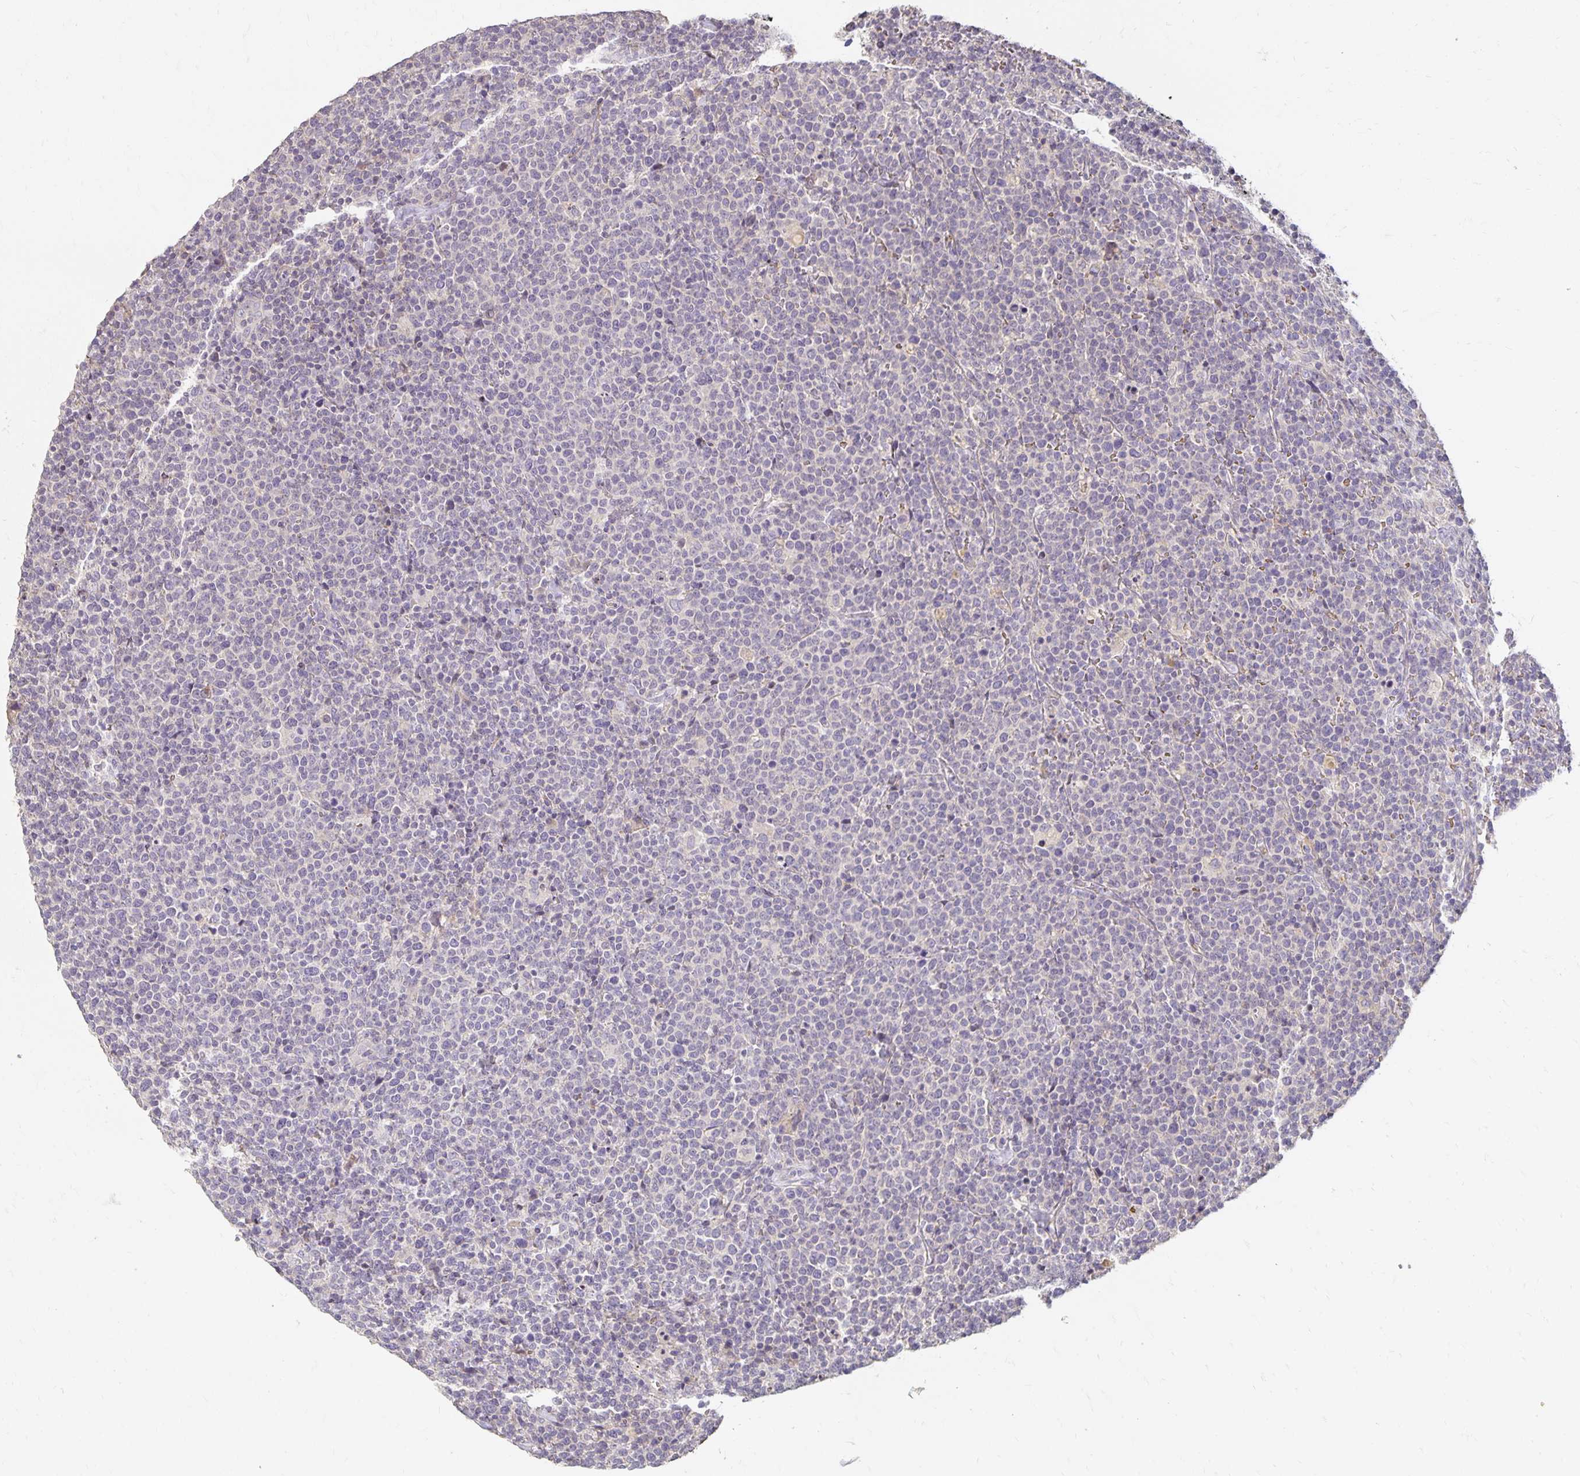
{"staining": {"intensity": "negative", "quantity": "none", "location": "none"}, "tissue": "lymphoma", "cell_type": "Tumor cells", "image_type": "cancer", "snomed": [{"axis": "morphology", "description": "Malignant lymphoma, non-Hodgkin's type, High grade"}, {"axis": "topography", "description": "Lymph node"}], "caption": "The micrograph reveals no staining of tumor cells in malignant lymphoma, non-Hodgkin's type (high-grade).", "gene": "CST6", "patient": {"sex": "male", "age": 61}}